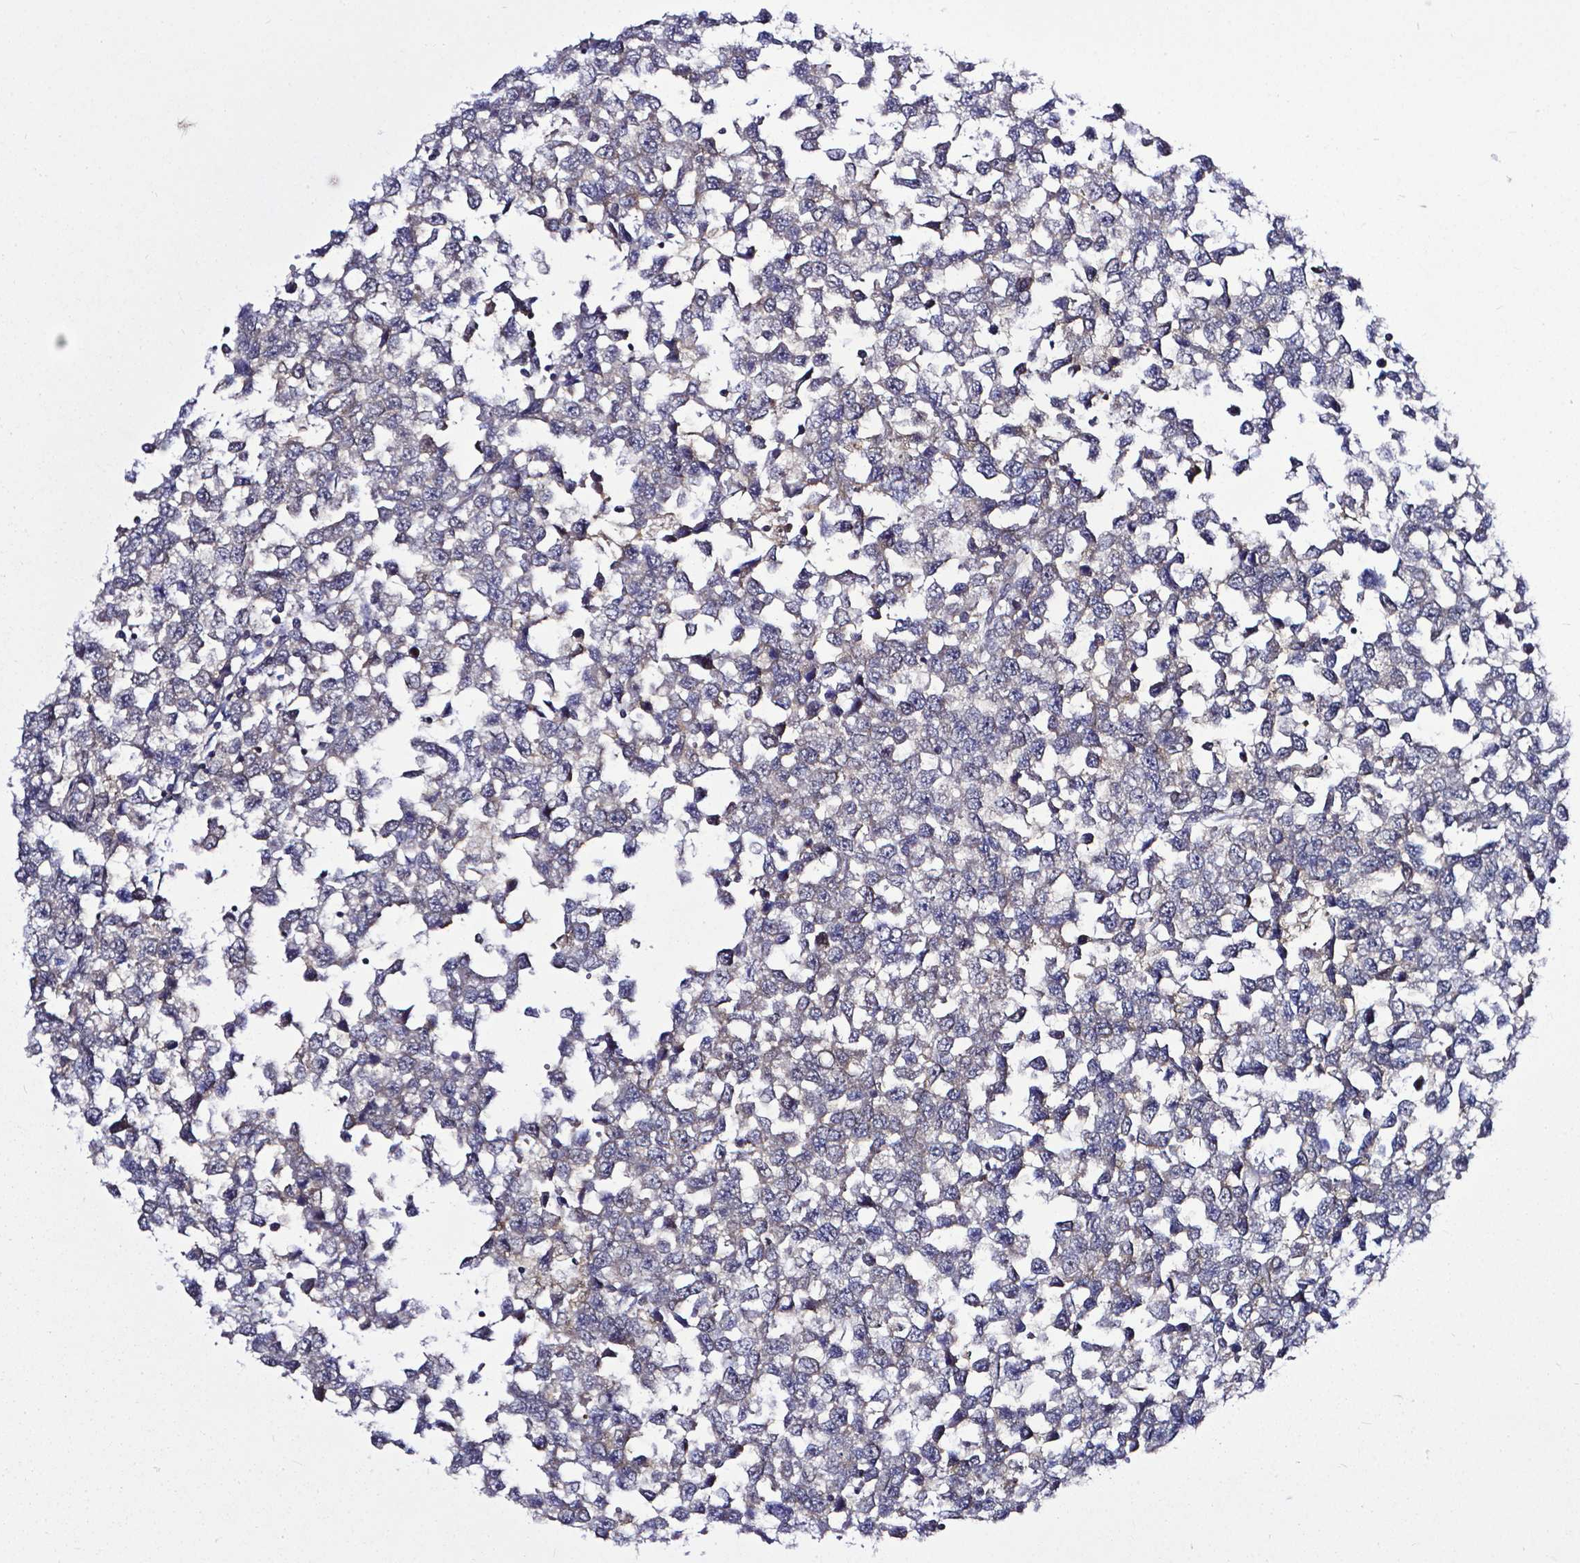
{"staining": {"intensity": "weak", "quantity": "25%-75%", "location": "cytoplasmic/membranous"}, "tissue": "testis cancer", "cell_type": "Tumor cells", "image_type": "cancer", "snomed": [{"axis": "morphology", "description": "Normal tissue, NOS"}, {"axis": "morphology", "description": "Seminoma, NOS"}, {"axis": "topography", "description": "Testis"}, {"axis": "topography", "description": "Epididymis"}], "caption": "Tumor cells demonstrate low levels of weak cytoplasmic/membranous expression in approximately 25%-75% of cells in seminoma (testis).", "gene": "OTUB1", "patient": {"sex": "male", "age": 34}}